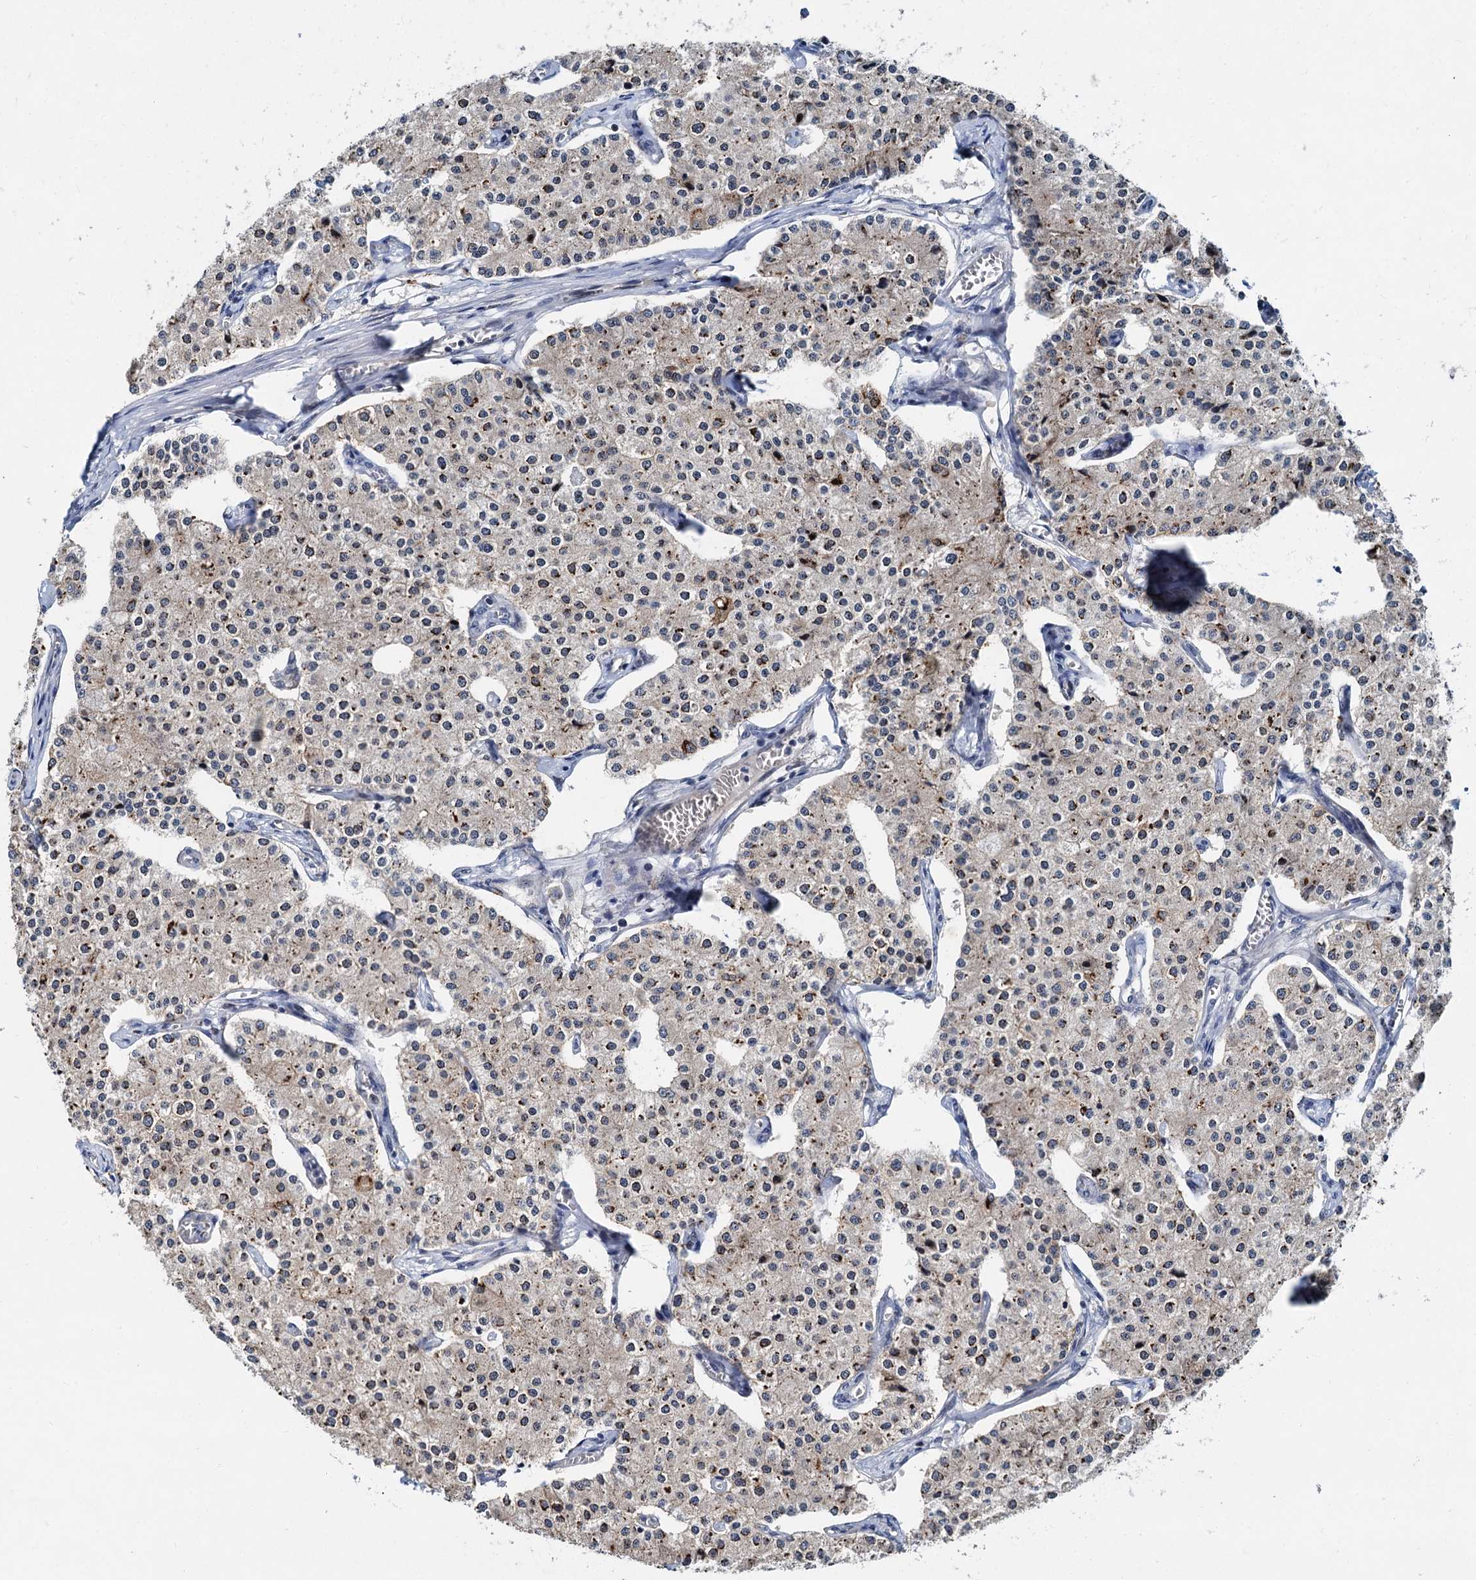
{"staining": {"intensity": "weak", "quantity": "<25%", "location": "cytoplasmic/membranous"}, "tissue": "carcinoid", "cell_type": "Tumor cells", "image_type": "cancer", "snomed": [{"axis": "morphology", "description": "Carcinoid, malignant, NOS"}, {"axis": "topography", "description": "Colon"}], "caption": "Tumor cells show no significant positivity in carcinoid.", "gene": "DNAJC21", "patient": {"sex": "female", "age": 52}}